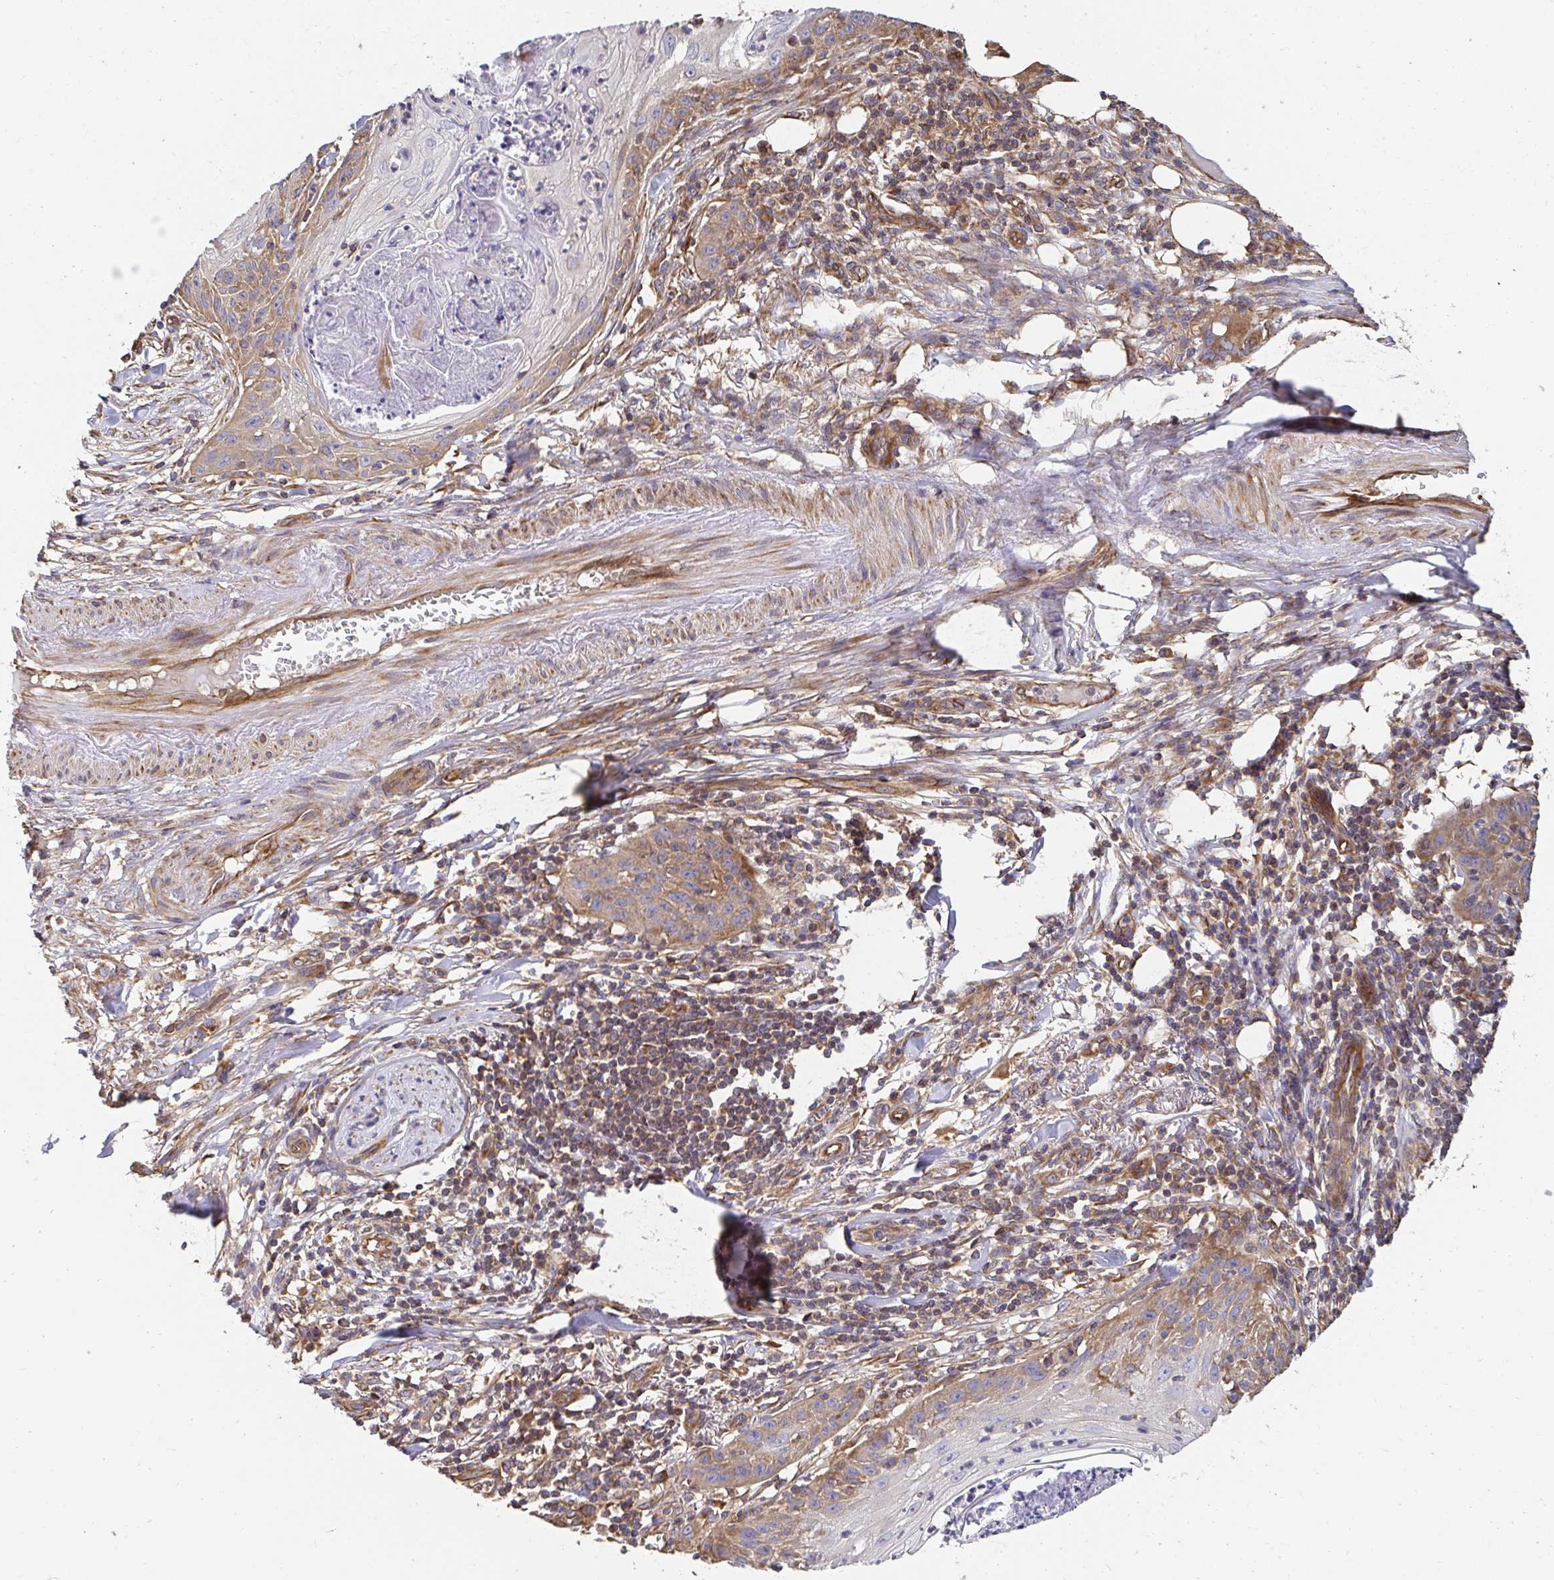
{"staining": {"intensity": "weak", "quantity": "25%-75%", "location": "cytoplasmic/membranous"}, "tissue": "skin cancer", "cell_type": "Tumor cells", "image_type": "cancer", "snomed": [{"axis": "morphology", "description": "Squamous cell carcinoma, NOS"}, {"axis": "topography", "description": "Skin"}], "caption": "This is a histology image of immunohistochemistry (IHC) staining of skin squamous cell carcinoma, which shows weak expression in the cytoplasmic/membranous of tumor cells.", "gene": "APBB1", "patient": {"sex": "female", "age": 88}}